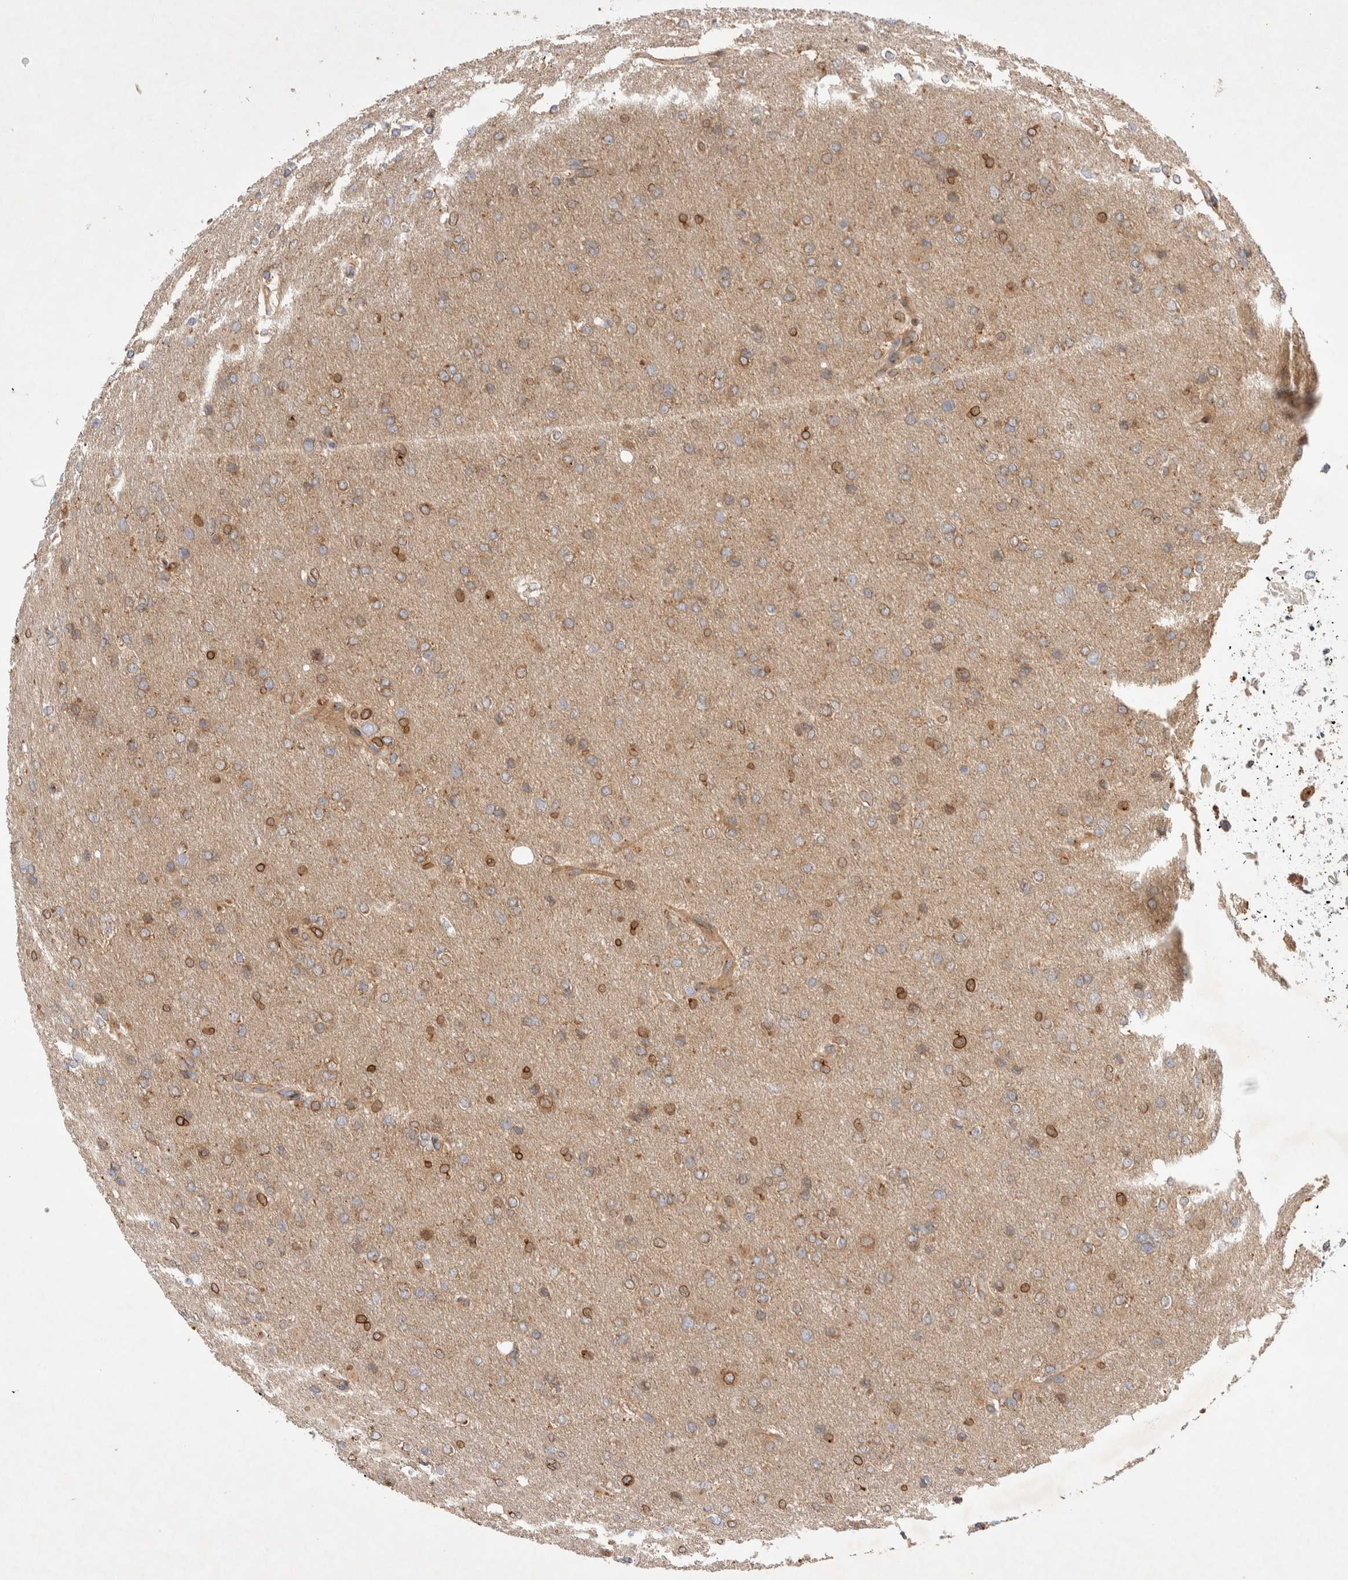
{"staining": {"intensity": "moderate", "quantity": "25%-75%", "location": "cytoplasmic/membranous"}, "tissue": "glioma", "cell_type": "Tumor cells", "image_type": "cancer", "snomed": [{"axis": "morphology", "description": "Glioma, malignant, High grade"}, {"axis": "topography", "description": "Cerebral cortex"}], "caption": "Malignant glioma (high-grade) stained with IHC demonstrates moderate cytoplasmic/membranous expression in about 25%-75% of tumor cells.", "gene": "GPR150", "patient": {"sex": "female", "age": 36}}